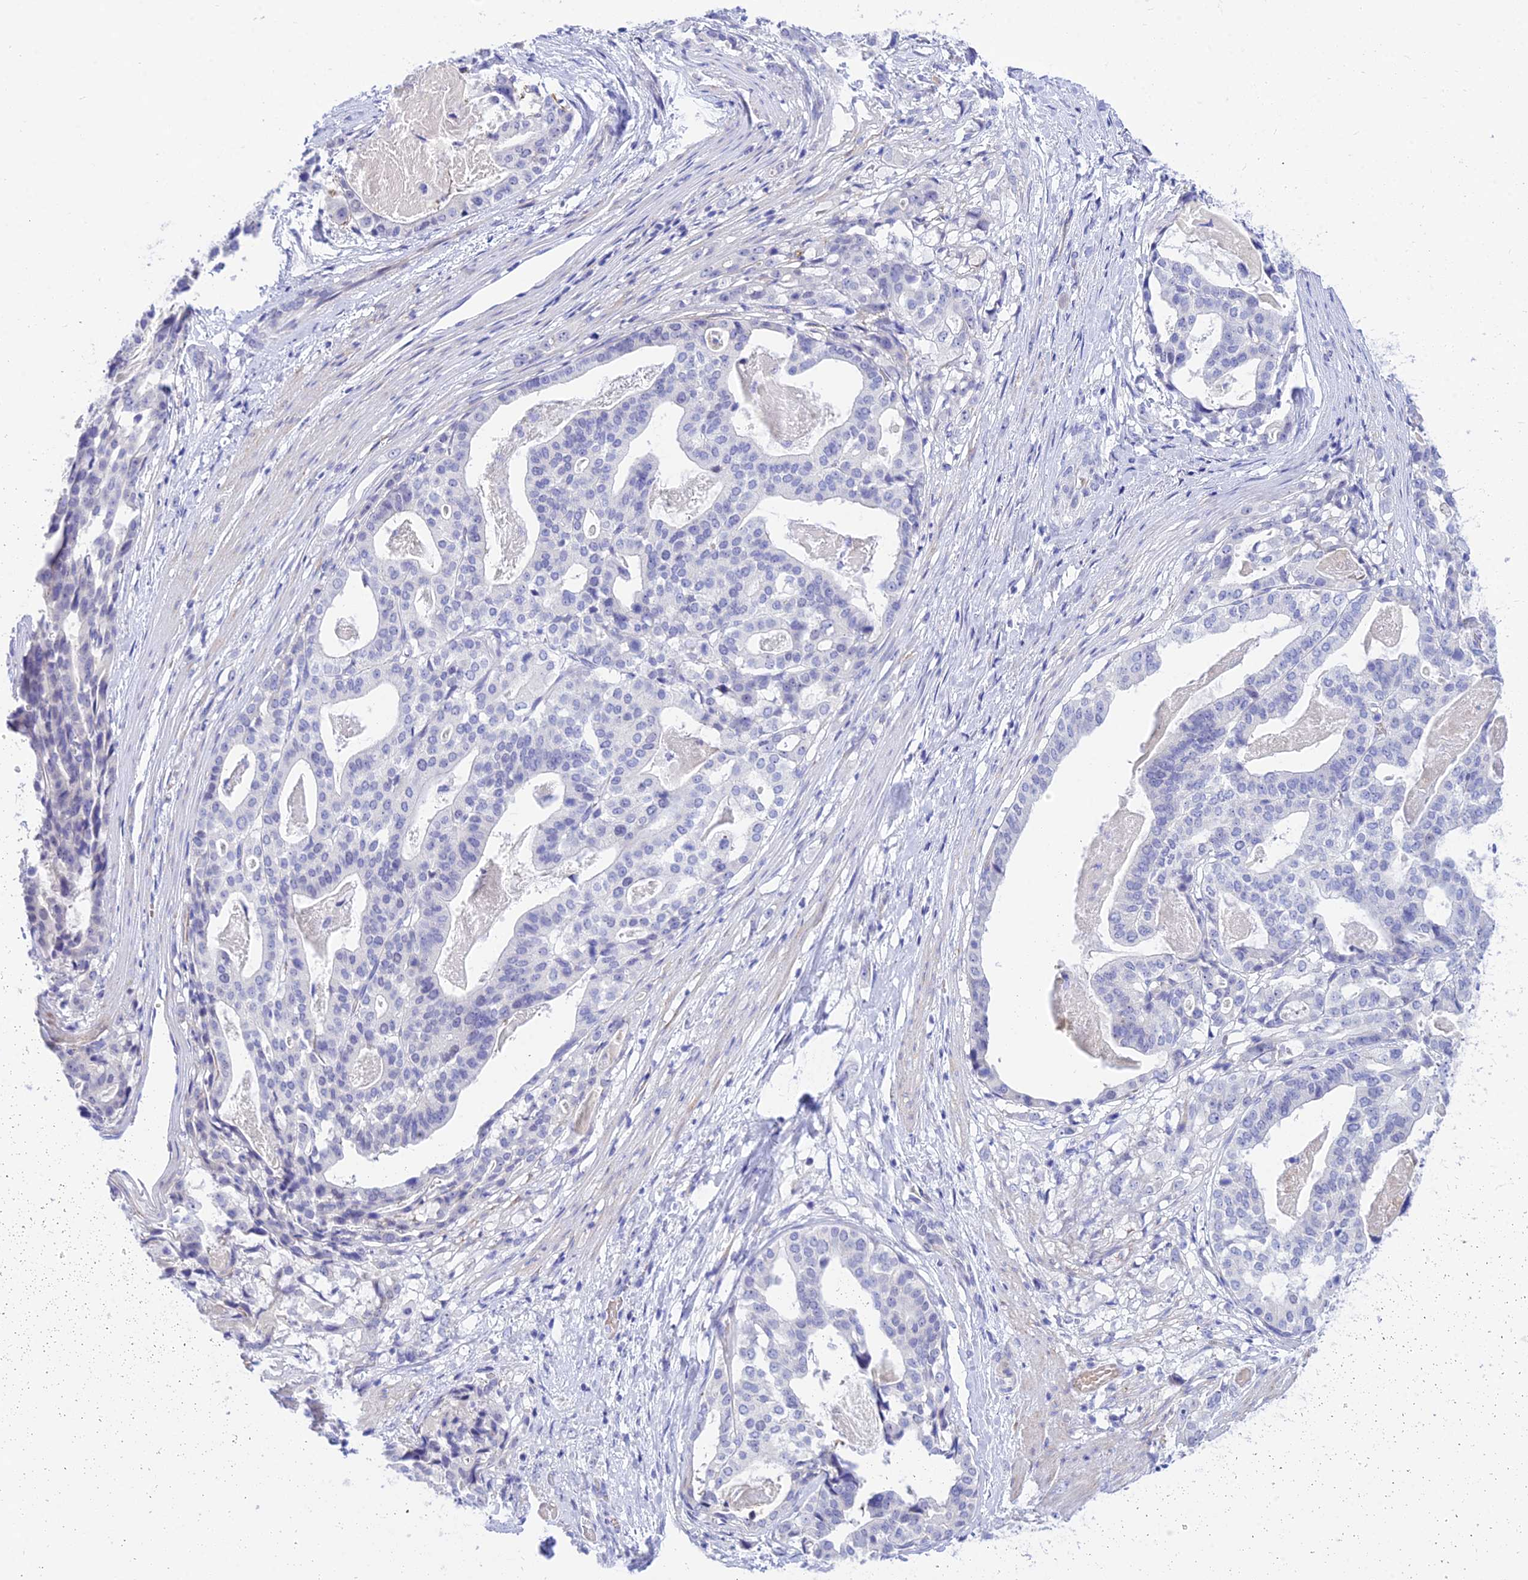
{"staining": {"intensity": "negative", "quantity": "none", "location": "none"}, "tissue": "stomach cancer", "cell_type": "Tumor cells", "image_type": "cancer", "snomed": [{"axis": "morphology", "description": "Adenocarcinoma, NOS"}, {"axis": "topography", "description": "Stomach"}], "caption": "This is an immunohistochemistry photomicrograph of stomach cancer. There is no staining in tumor cells.", "gene": "DEFB107A", "patient": {"sex": "male", "age": 48}}